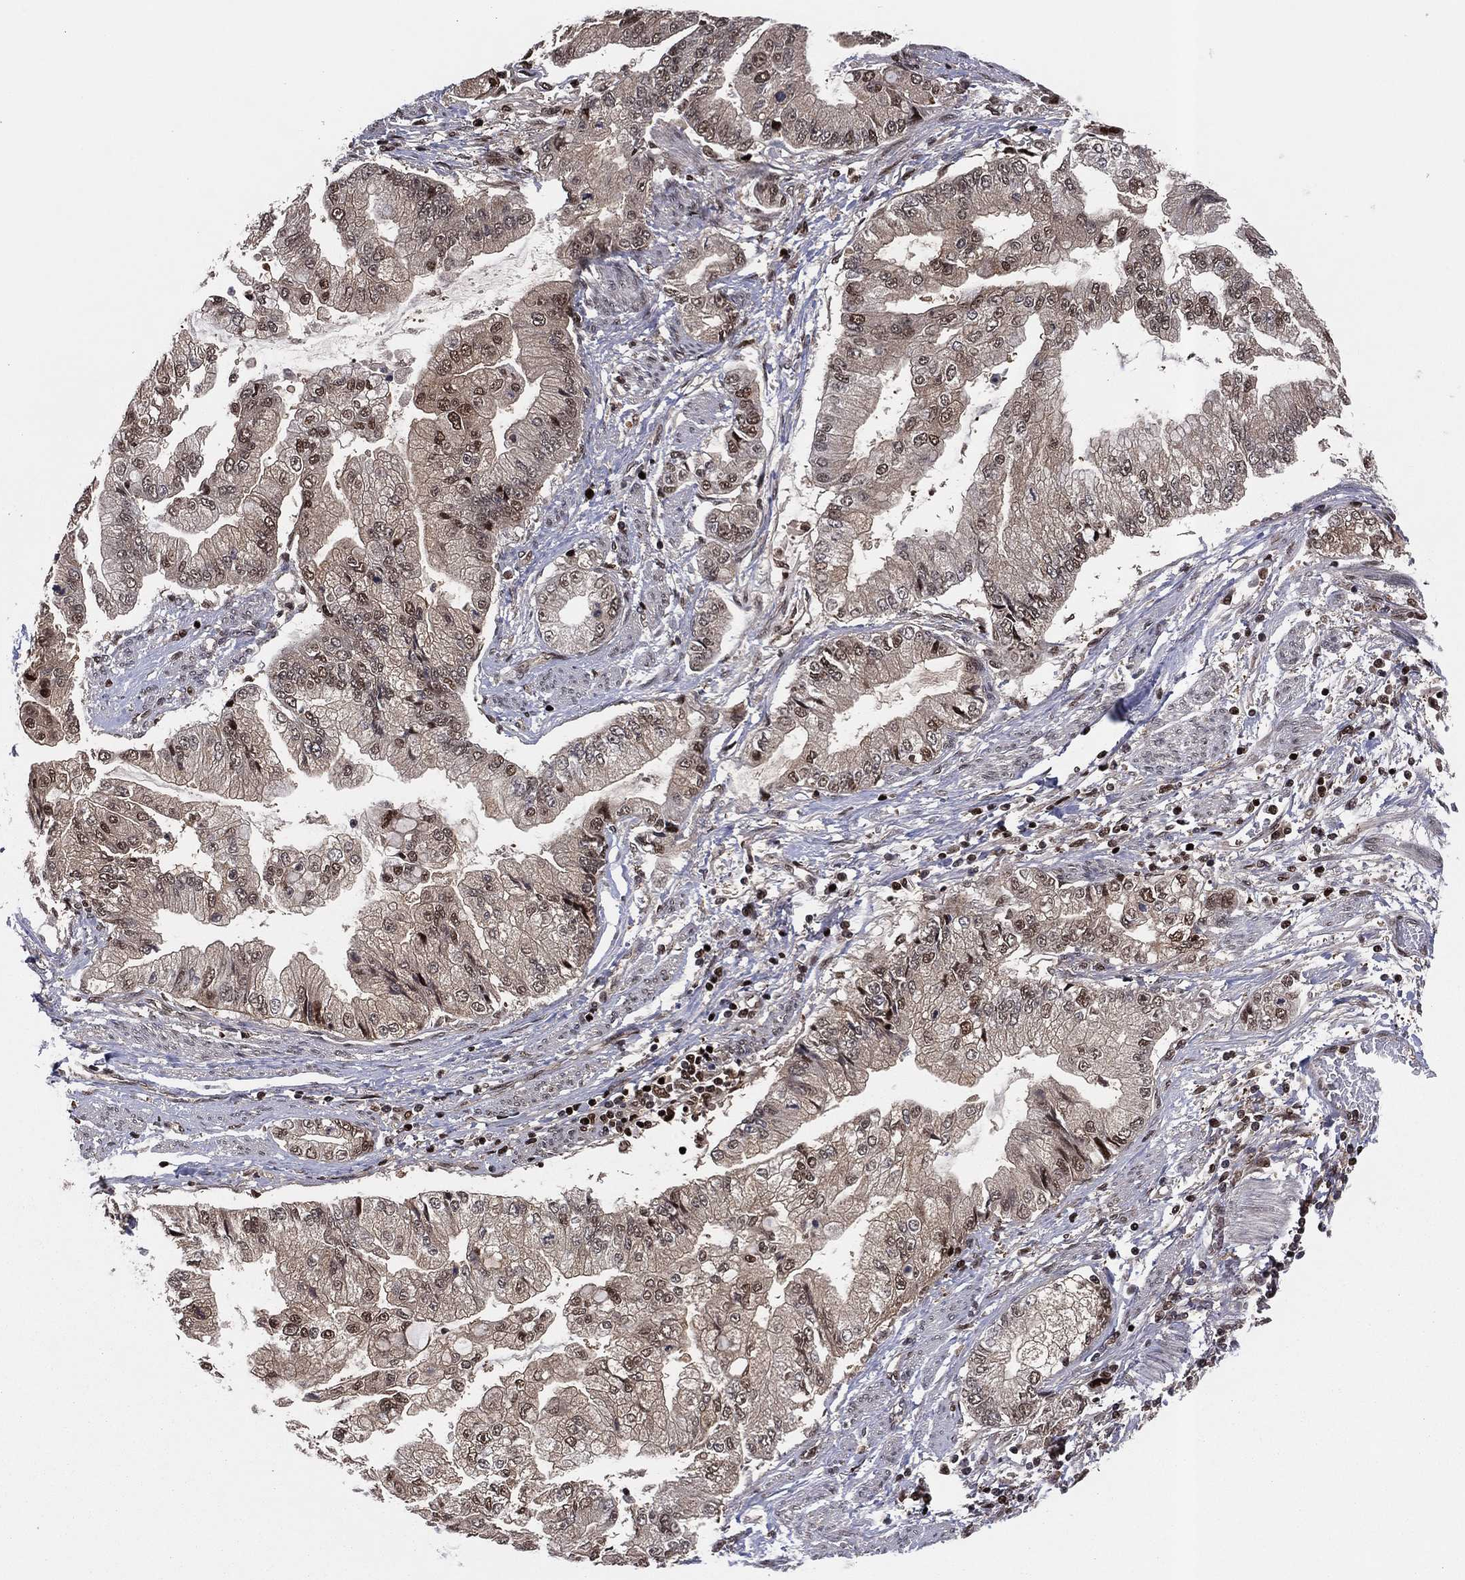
{"staining": {"intensity": "moderate", "quantity": "25%-75%", "location": "nuclear"}, "tissue": "stomach cancer", "cell_type": "Tumor cells", "image_type": "cancer", "snomed": [{"axis": "morphology", "description": "Adenocarcinoma, NOS"}, {"axis": "topography", "description": "Stomach, upper"}], "caption": "Tumor cells show moderate nuclear positivity in about 25%-75% of cells in adenocarcinoma (stomach).", "gene": "PSMA1", "patient": {"sex": "female", "age": 74}}